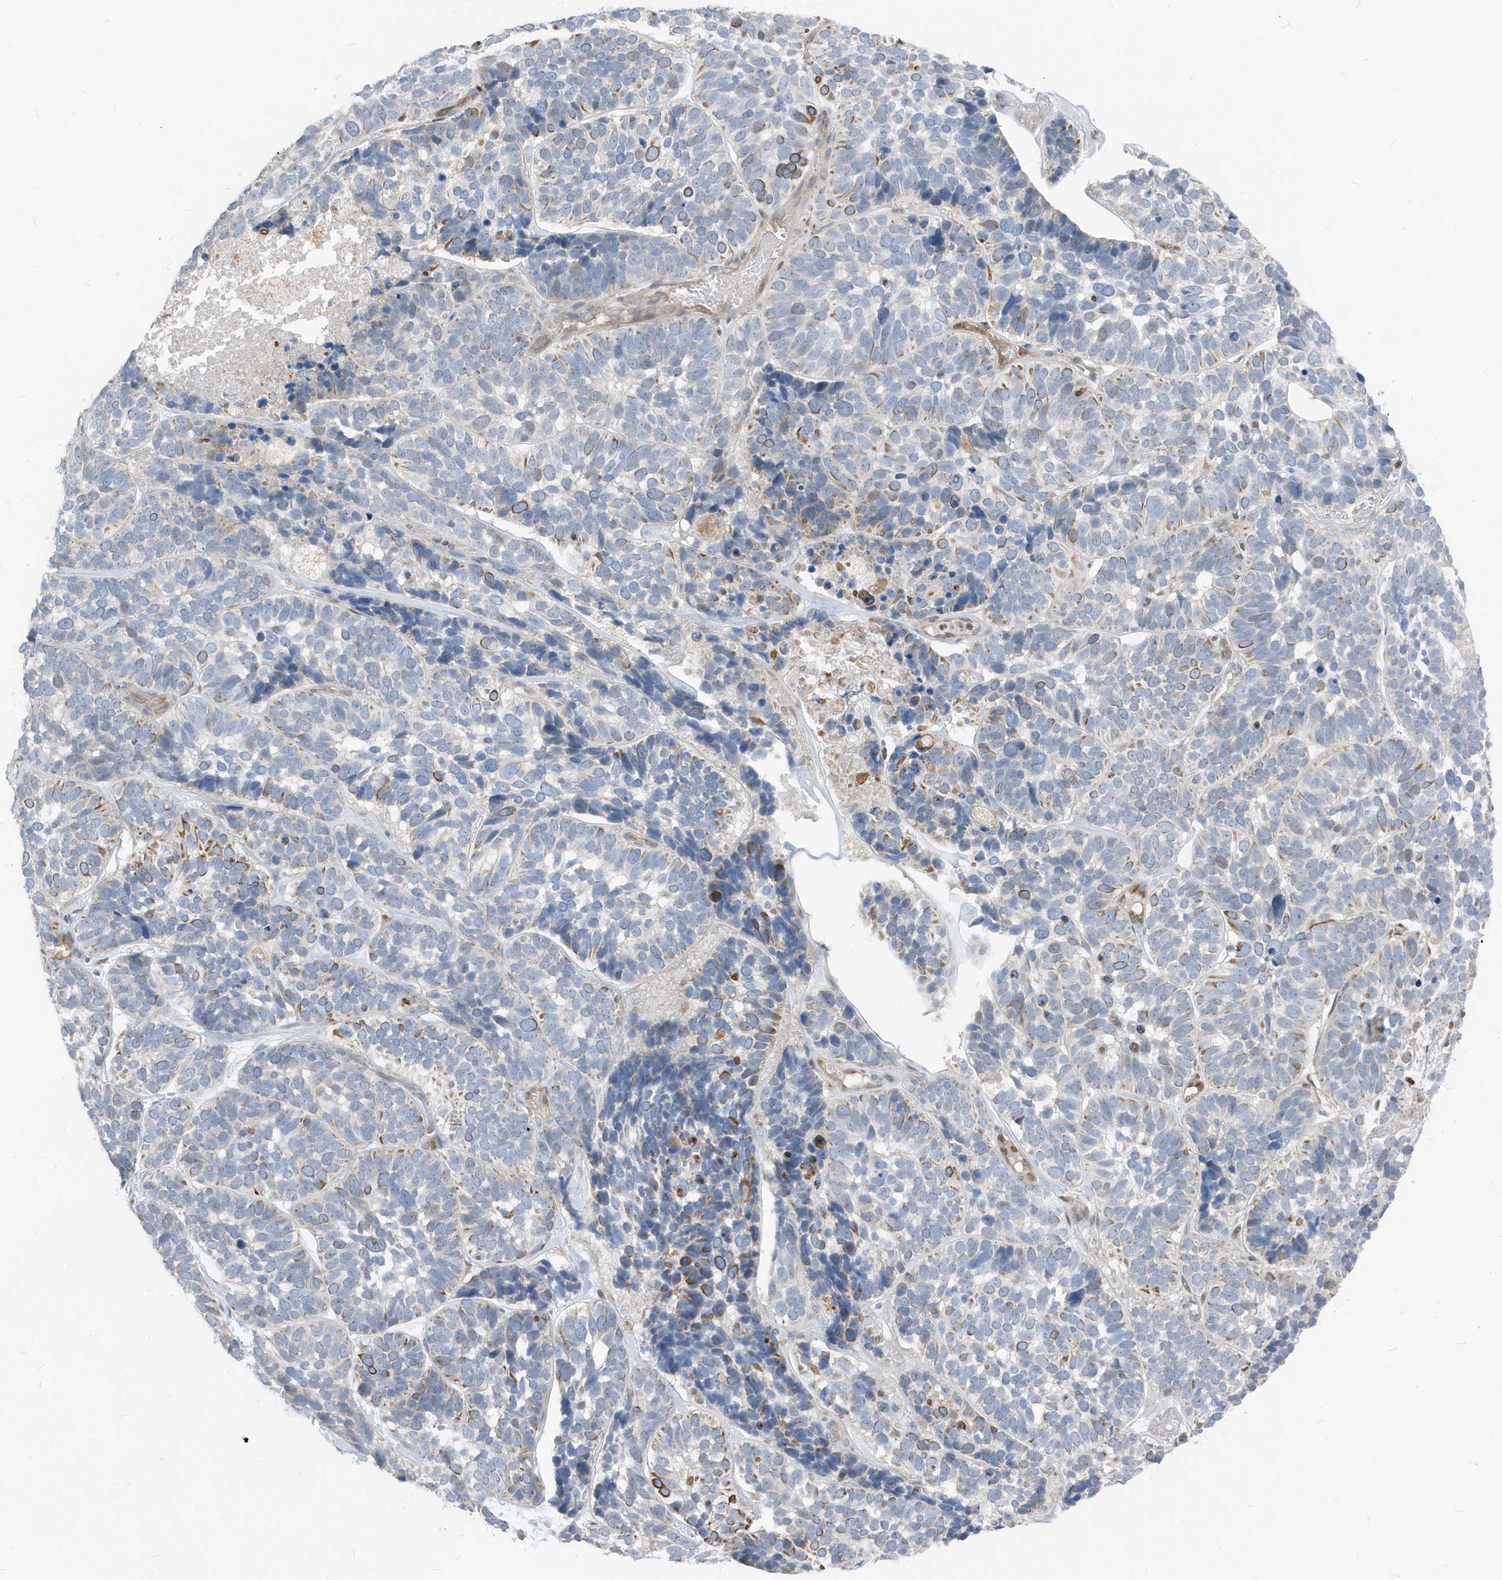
{"staining": {"intensity": "moderate", "quantity": "<25%", "location": "cytoplasmic/membranous"}, "tissue": "skin cancer", "cell_type": "Tumor cells", "image_type": "cancer", "snomed": [{"axis": "morphology", "description": "Basal cell carcinoma"}, {"axis": "topography", "description": "Skin"}], "caption": "Immunohistochemical staining of skin cancer (basal cell carcinoma) reveals low levels of moderate cytoplasmic/membranous positivity in approximately <25% of tumor cells. The staining was performed using DAB (3,3'-diaminobenzidine), with brown indicating positive protein expression. Nuclei are stained blue with hematoxylin.", "gene": "NCOA7", "patient": {"sex": "male", "age": 62}}